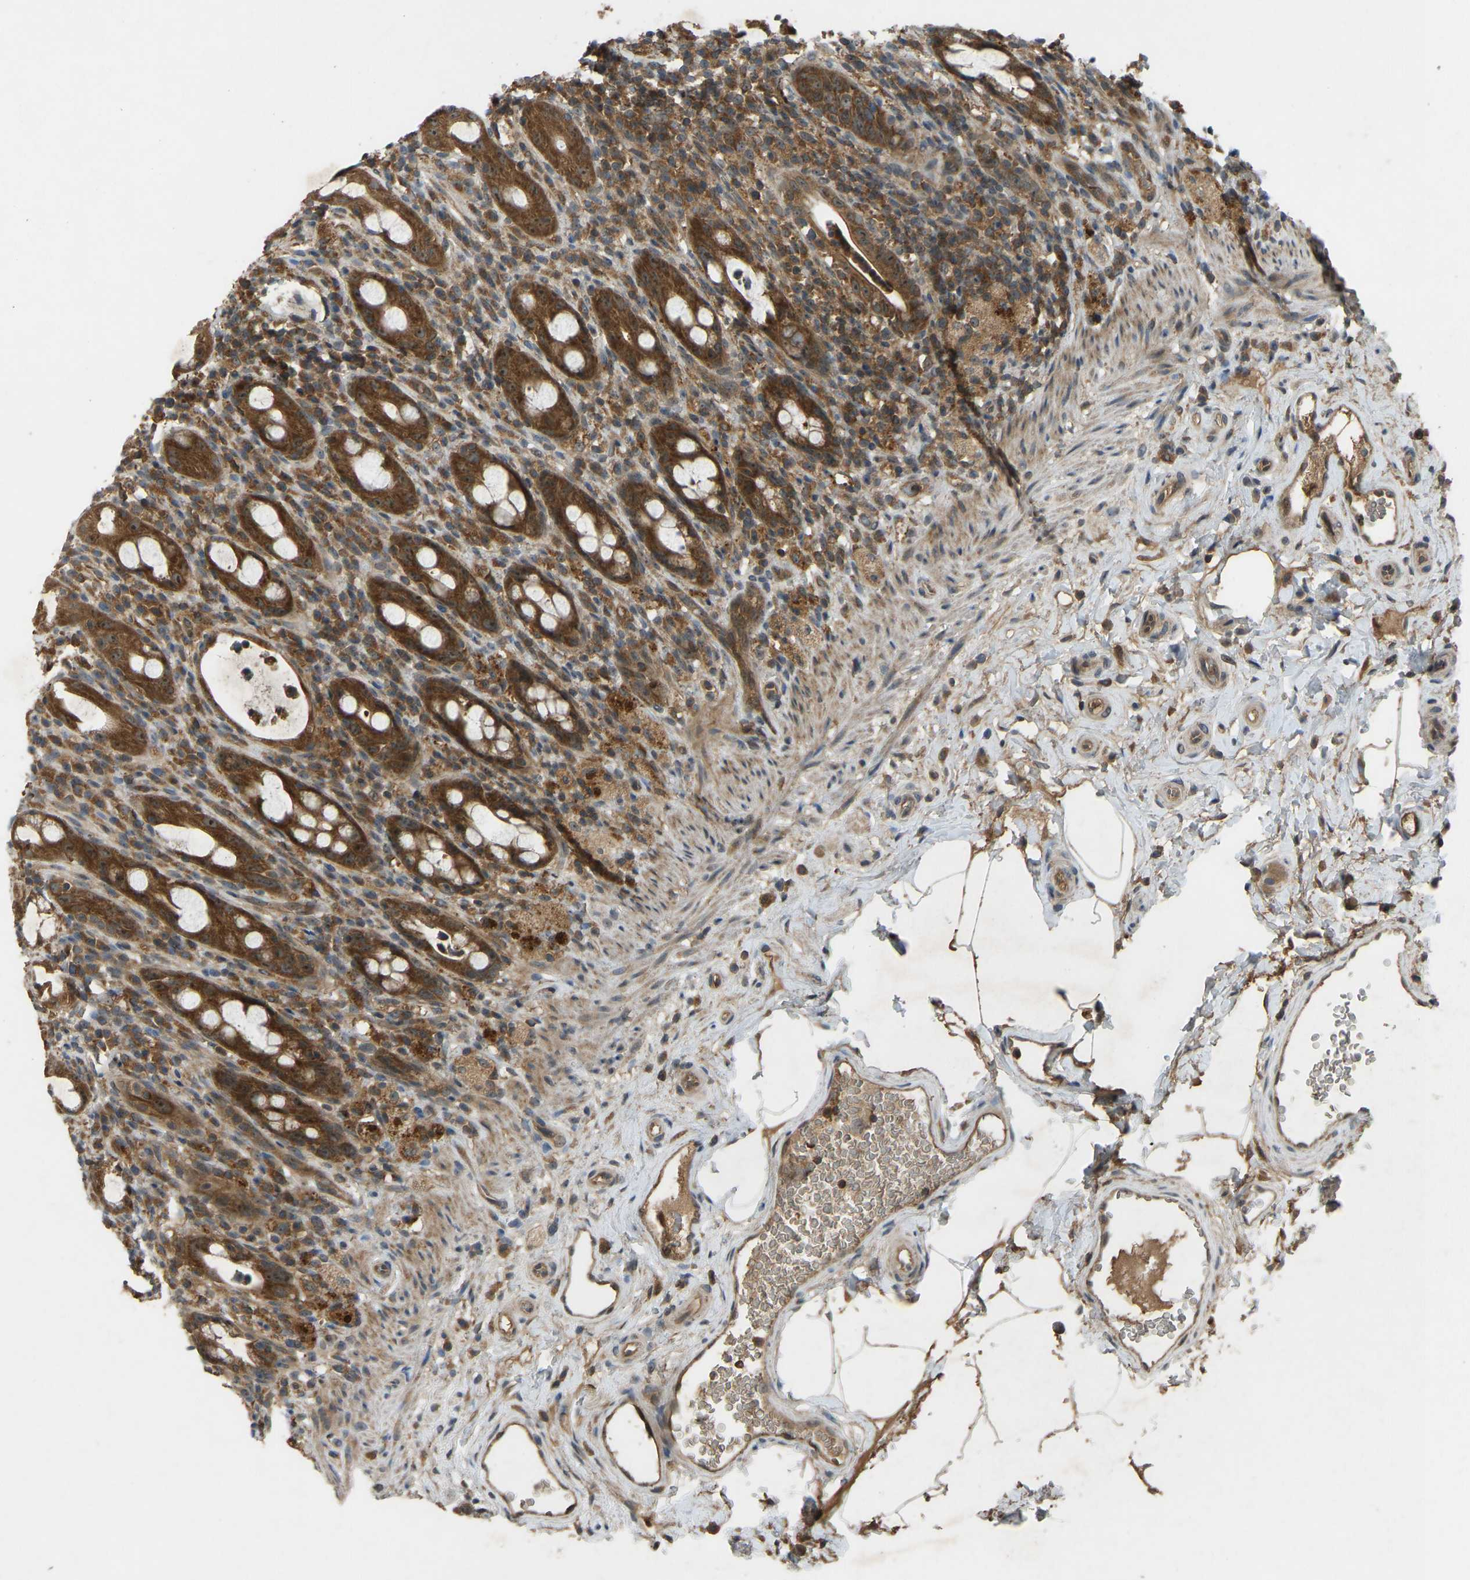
{"staining": {"intensity": "strong", "quantity": ">75%", "location": "cytoplasmic/membranous"}, "tissue": "rectum", "cell_type": "Glandular cells", "image_type": "normal", "snomed": [{"axis": "morphology", "description": "Normal tissue, NOS"}, {"axis": "topography", "description": "Rectum"}], "caption": "IHC of benign human rectum exhibits high levels of strong cytoplasmic/membranous staining in about >75% of glandular cells.", "gene": "ZNF71", "patient": {"sex": "male", "age": 44}}